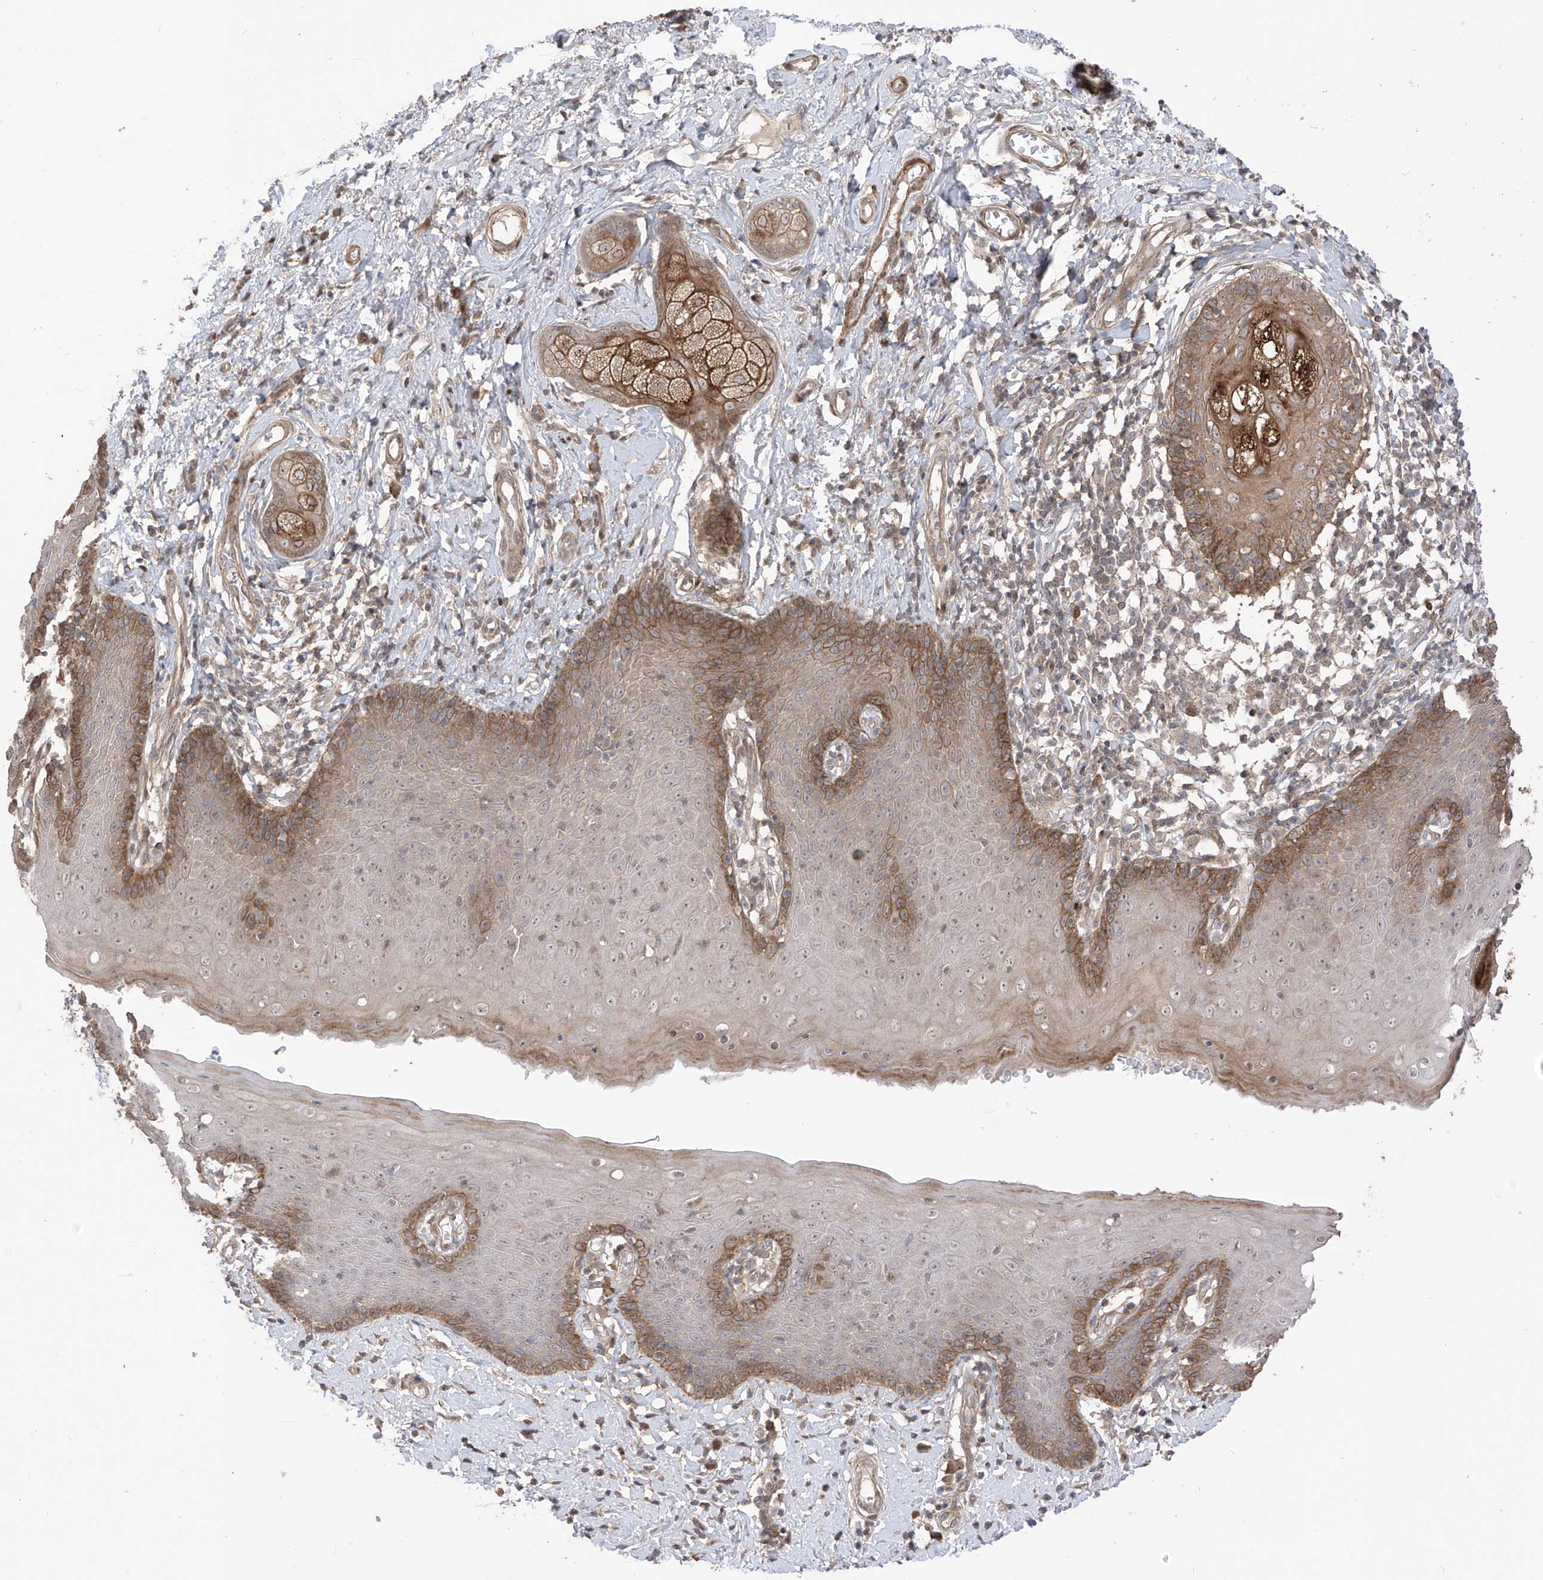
{"staining": {"intensity": "strong", "quantity": "25%-75%", "location": "cytoplasmic/membranous"}, "tissue": "skin", "cell_type": "Epidermal cells", "image_type": "normal", "snomed": [{"axis": "morphology", "description": "Normal tissue, NOS"}, {"axis": "topography", "description": "Vulva"}], "caption": "Immunohistochemical staining of benign skin exhibits high levels of strong cytoplasmic/membranous staining in about 25%-75% of epidermal cells.", "gene": "LRRC74A", "patient": {"sex": "female", "age": 66}}